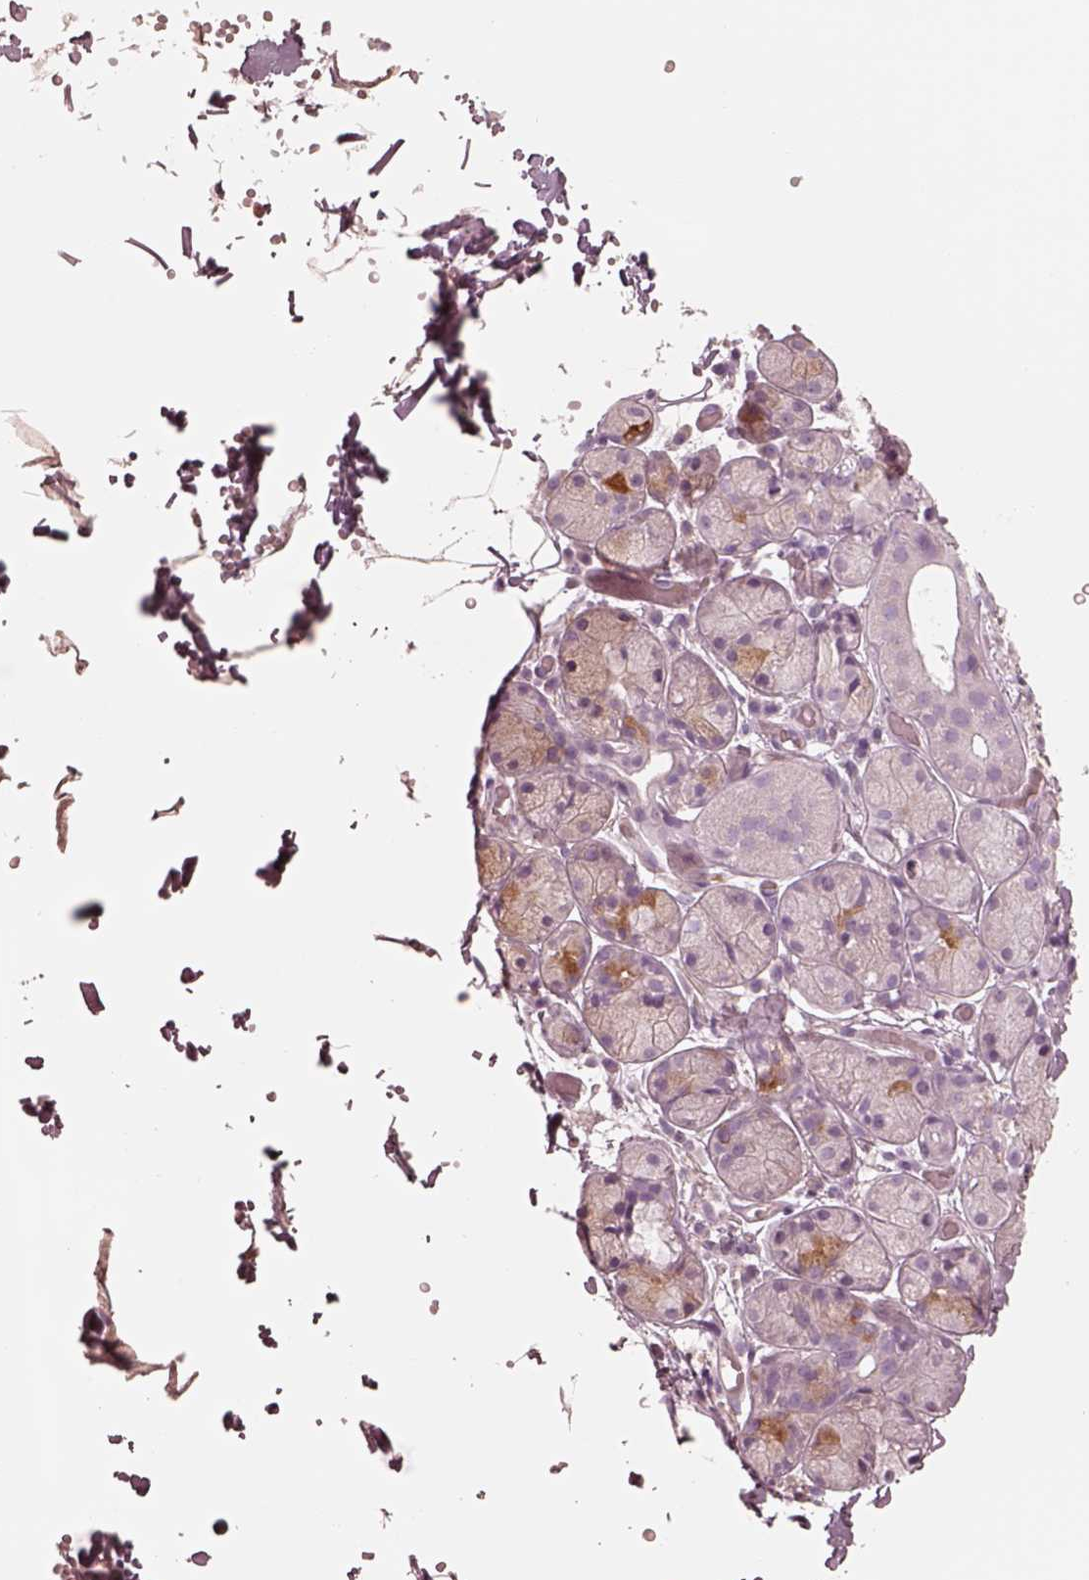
{"staining": {"intensity": "weak", "quantity": "<25%", "location": "cytoplasmic/membranous"}, "tissue": "salivary gland", "cell_type": "Glandular cells", "image_type": "normal", "snomed": [{"axis": "morphology", "description": "Normal tissue, NOS"}, {"axis": "topography", "description": "Salivary gland"}, {"axis": "topography", "description": "Peripheral nerve tissue"}], "caption": "Photomicrograph shows no significant protein positivity in glandular cells of unremarkable salivary gland. The staining is performed using DAB (3,3'-diaminobenzidine) brown chromogen with nuclei counter-stained in using hematoxylin.", "gene": "GPRIN1", "patient": {"sex": "male", "age": 71}}